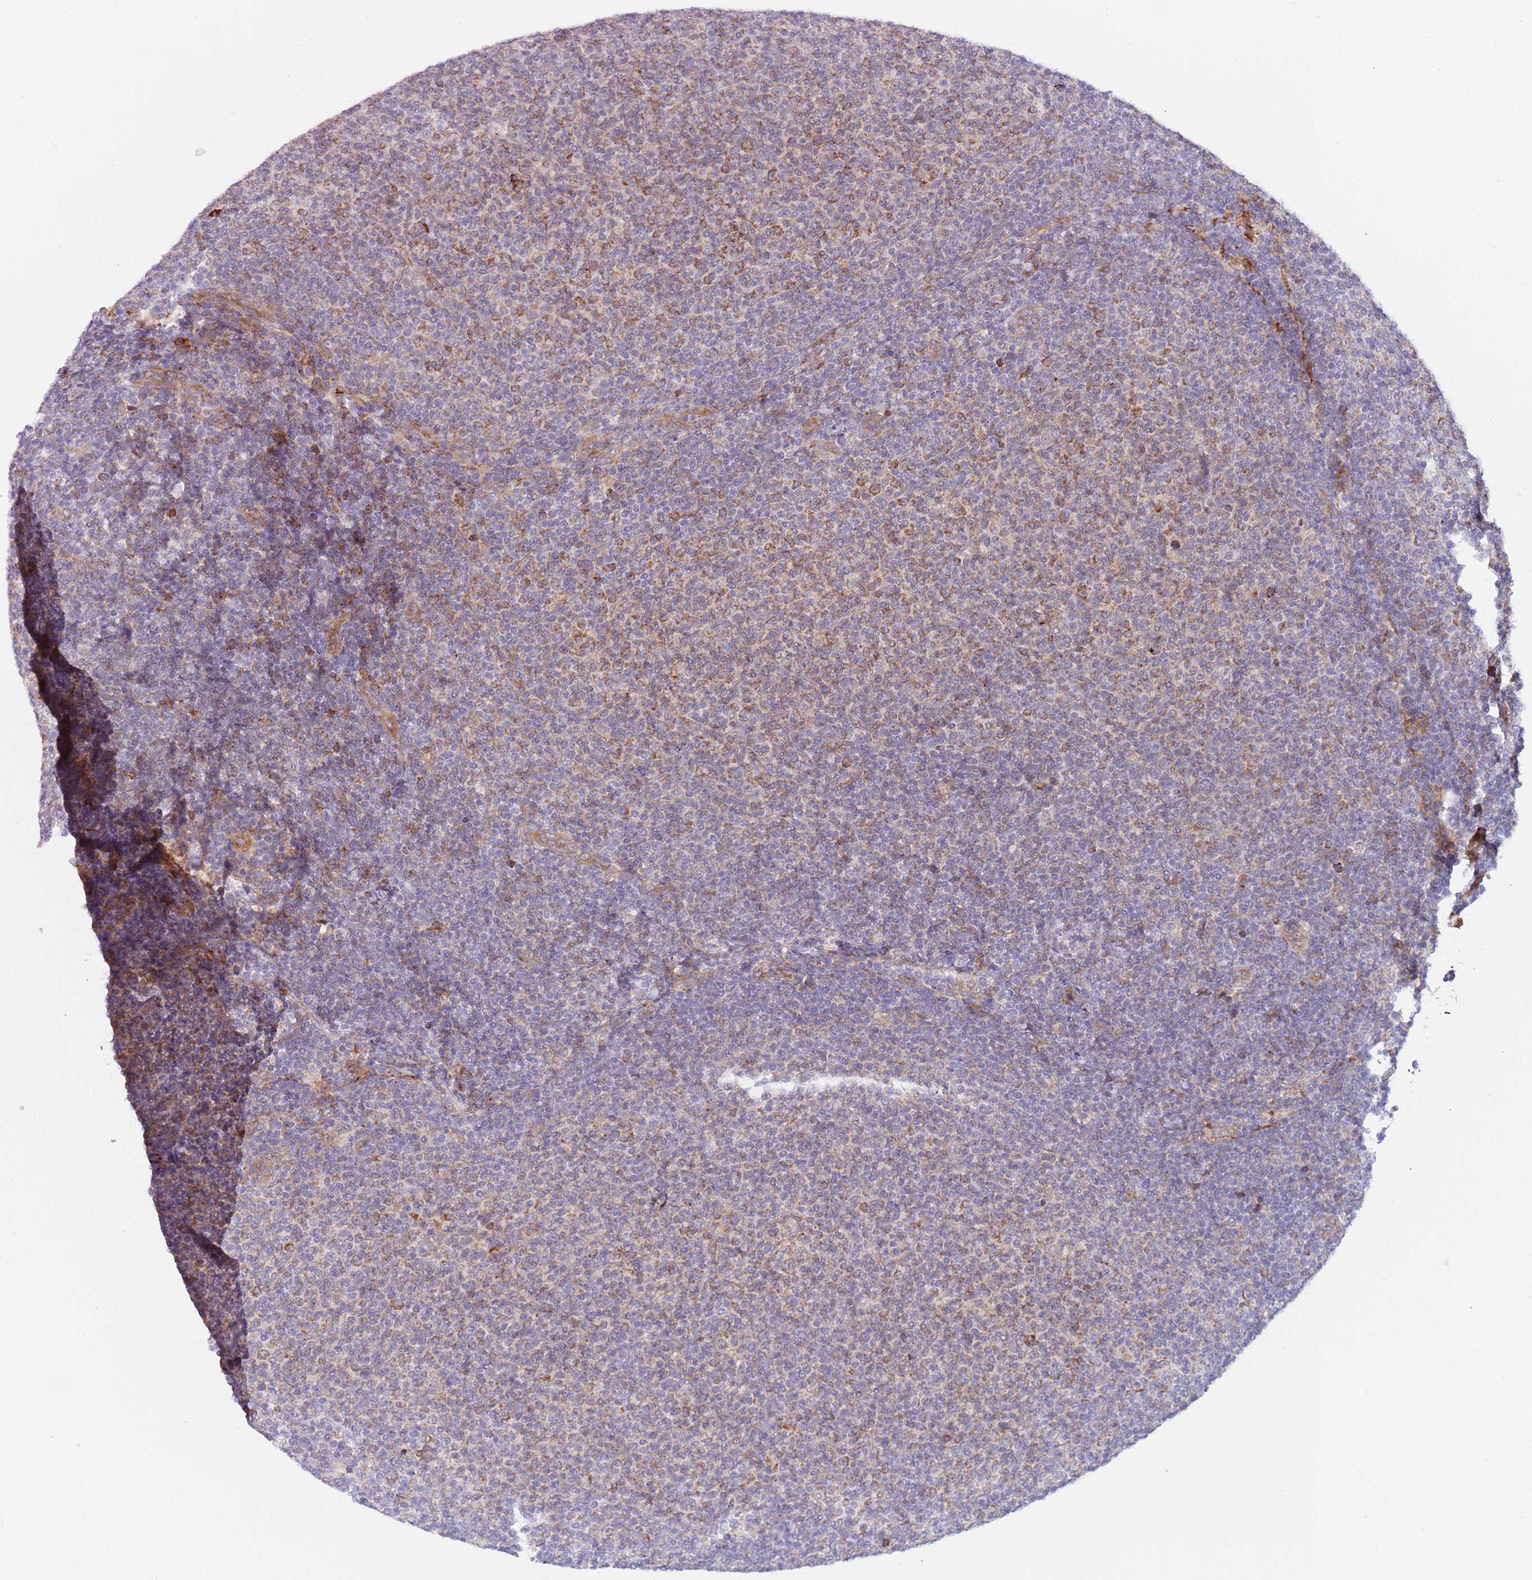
{"staining": {"intensity": "moderate", "quantity": "25%-75%", "location": "cytoplasmic/membranous"}, "tissue": "lymphoma", "cell_type": "Tumor cells", "image_type": "cancer", "snomed": [{"axis": "morphology", "description": "Malignant lymphoma, non-Hodgkin's type, Low grade"}, {"axis": "topography", "description": "Lymph node"}], "caption": "A brown stain shows moderate cytoplasmic/membranous positivity of a protein in human lymphoma tumor cells.", "gene": "VWCE", "patient": {"sex": "male", "age": 66}}